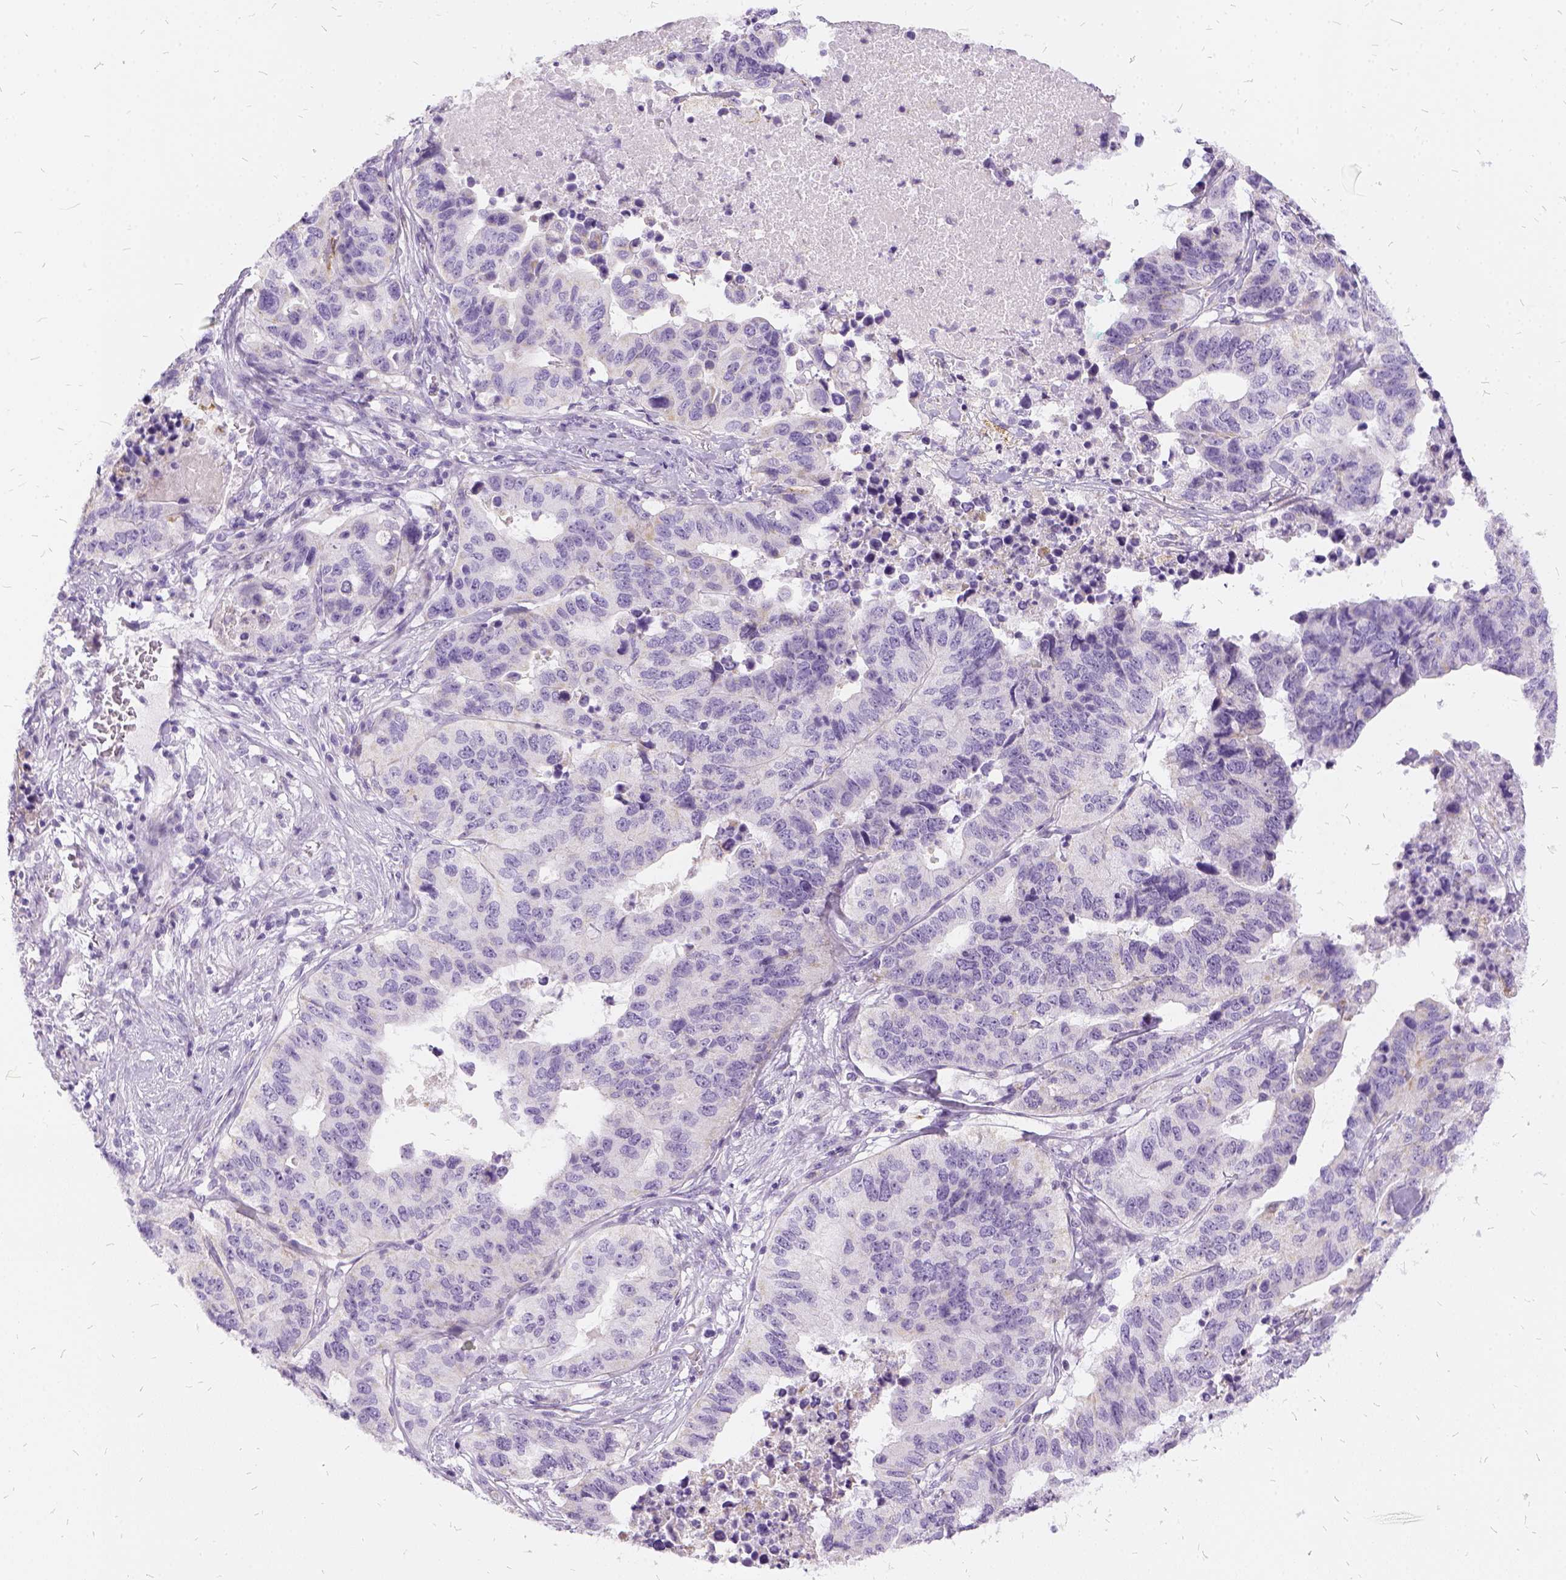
{"staining": {"intensity": "negative", "quantity": "none", "location": "none"}, "tissue": "stomach cancer", "cell_type": "Tumor cells", "image_type": "cancer", "snomed": [{"axis": "morphology", "description": "Adenocarcinoma, NOS"}, {"axis": "topography", "description": "Stomach, upper"}], "caption": "Human adenocarcinoma (stomach) stained for a protein using immunohistochemistry reveals no positivity in tumor cells.", "gene": "FDX1", "patient": {"sex": "female", "age": 67}}